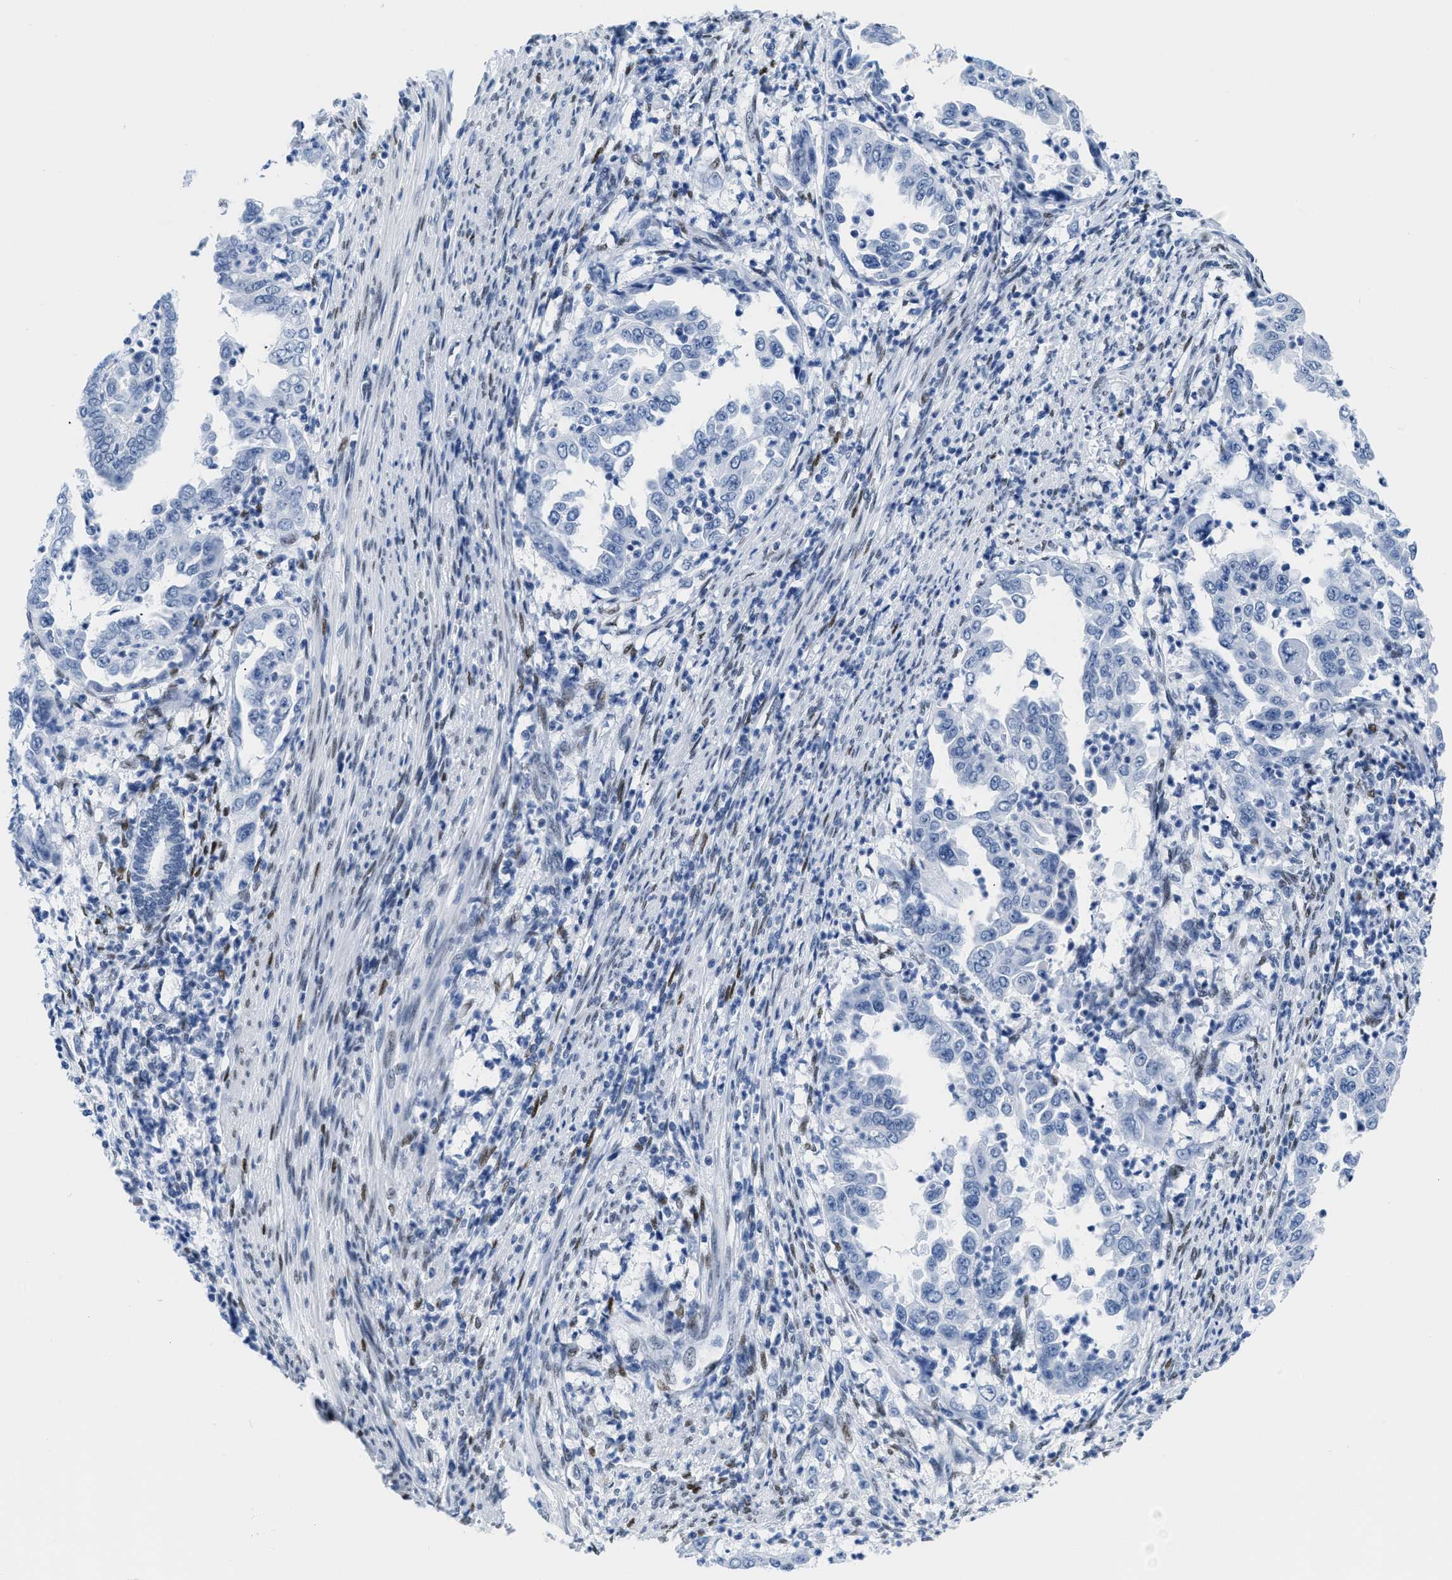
{"staining": {"intensity": "negative", "quantity": "none", "location": "none"}, "tissue": "endometrial cancer", "cell_type": "Tumor cells", "image_type": "cancer", "snomed": [{"axis": "morphology", "description": "Adenocarcinoma, NOS"}, {"axis": "topography", "description": "Endometrium"}], "caption": "This image is of endometrial cancer stained with immunohistochemistry (IHC) to label a protein in brown with the nuclei are counter-stained blue. There is no positivity in tumor cells.", "gene": "CTBP1", "patient": {"sex": "female", "age": 85}}